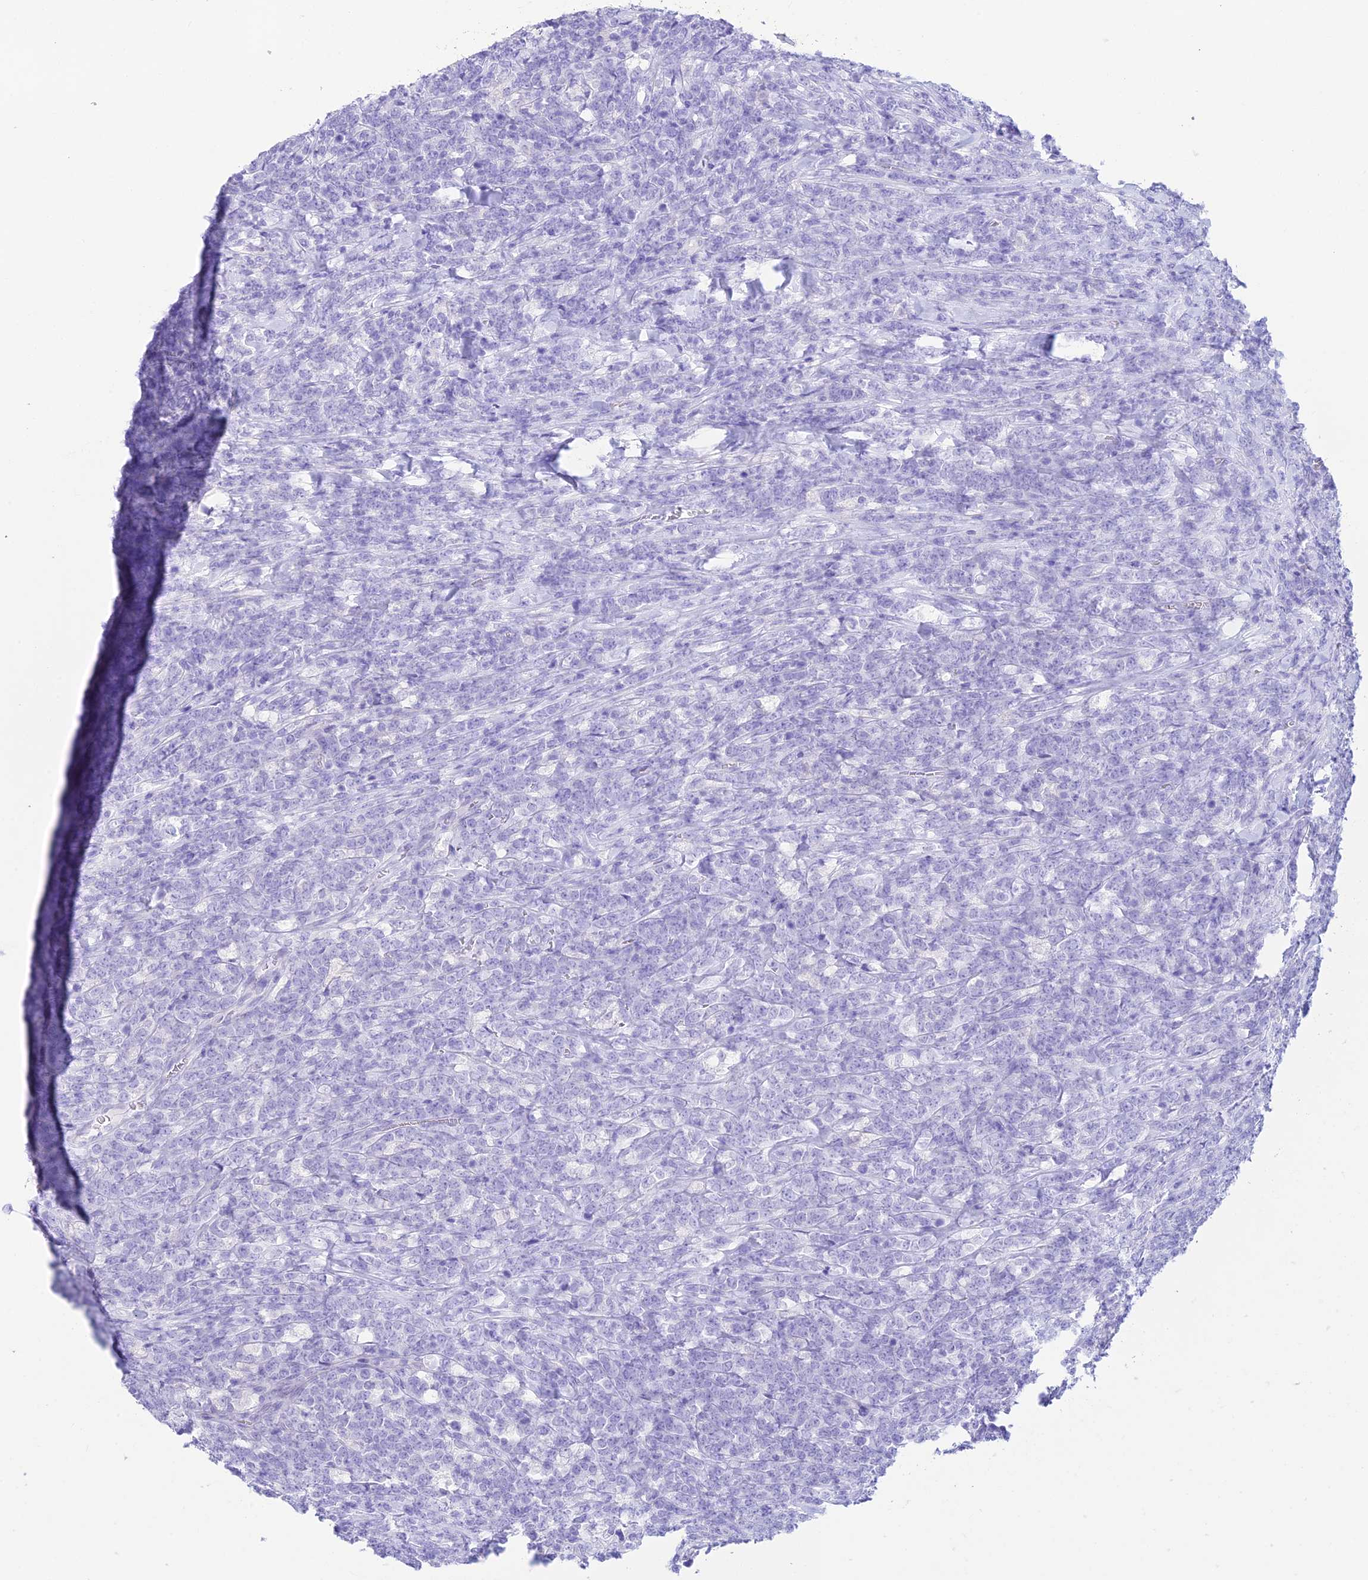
{"staining": {"intensity": "negative", "quantity": "none", "location": "none"}, "tissue": "lymphoma", "cell_type": "Tumor cells", "image_type": "cancer", "snomed": [{"axis": "morphology", "description": "Malignant lymphoma, non-Hodgkin's type, High grade"}, {"axis": "topography", "description": "Small intestine"}], "caption": "Tumor cells show no significant protein staining in malignant lymphoma, non-Hodgkin's type (high-grade).", "gene": "ST8SIA5", "patient": {"sex": "male", "age": 8}}